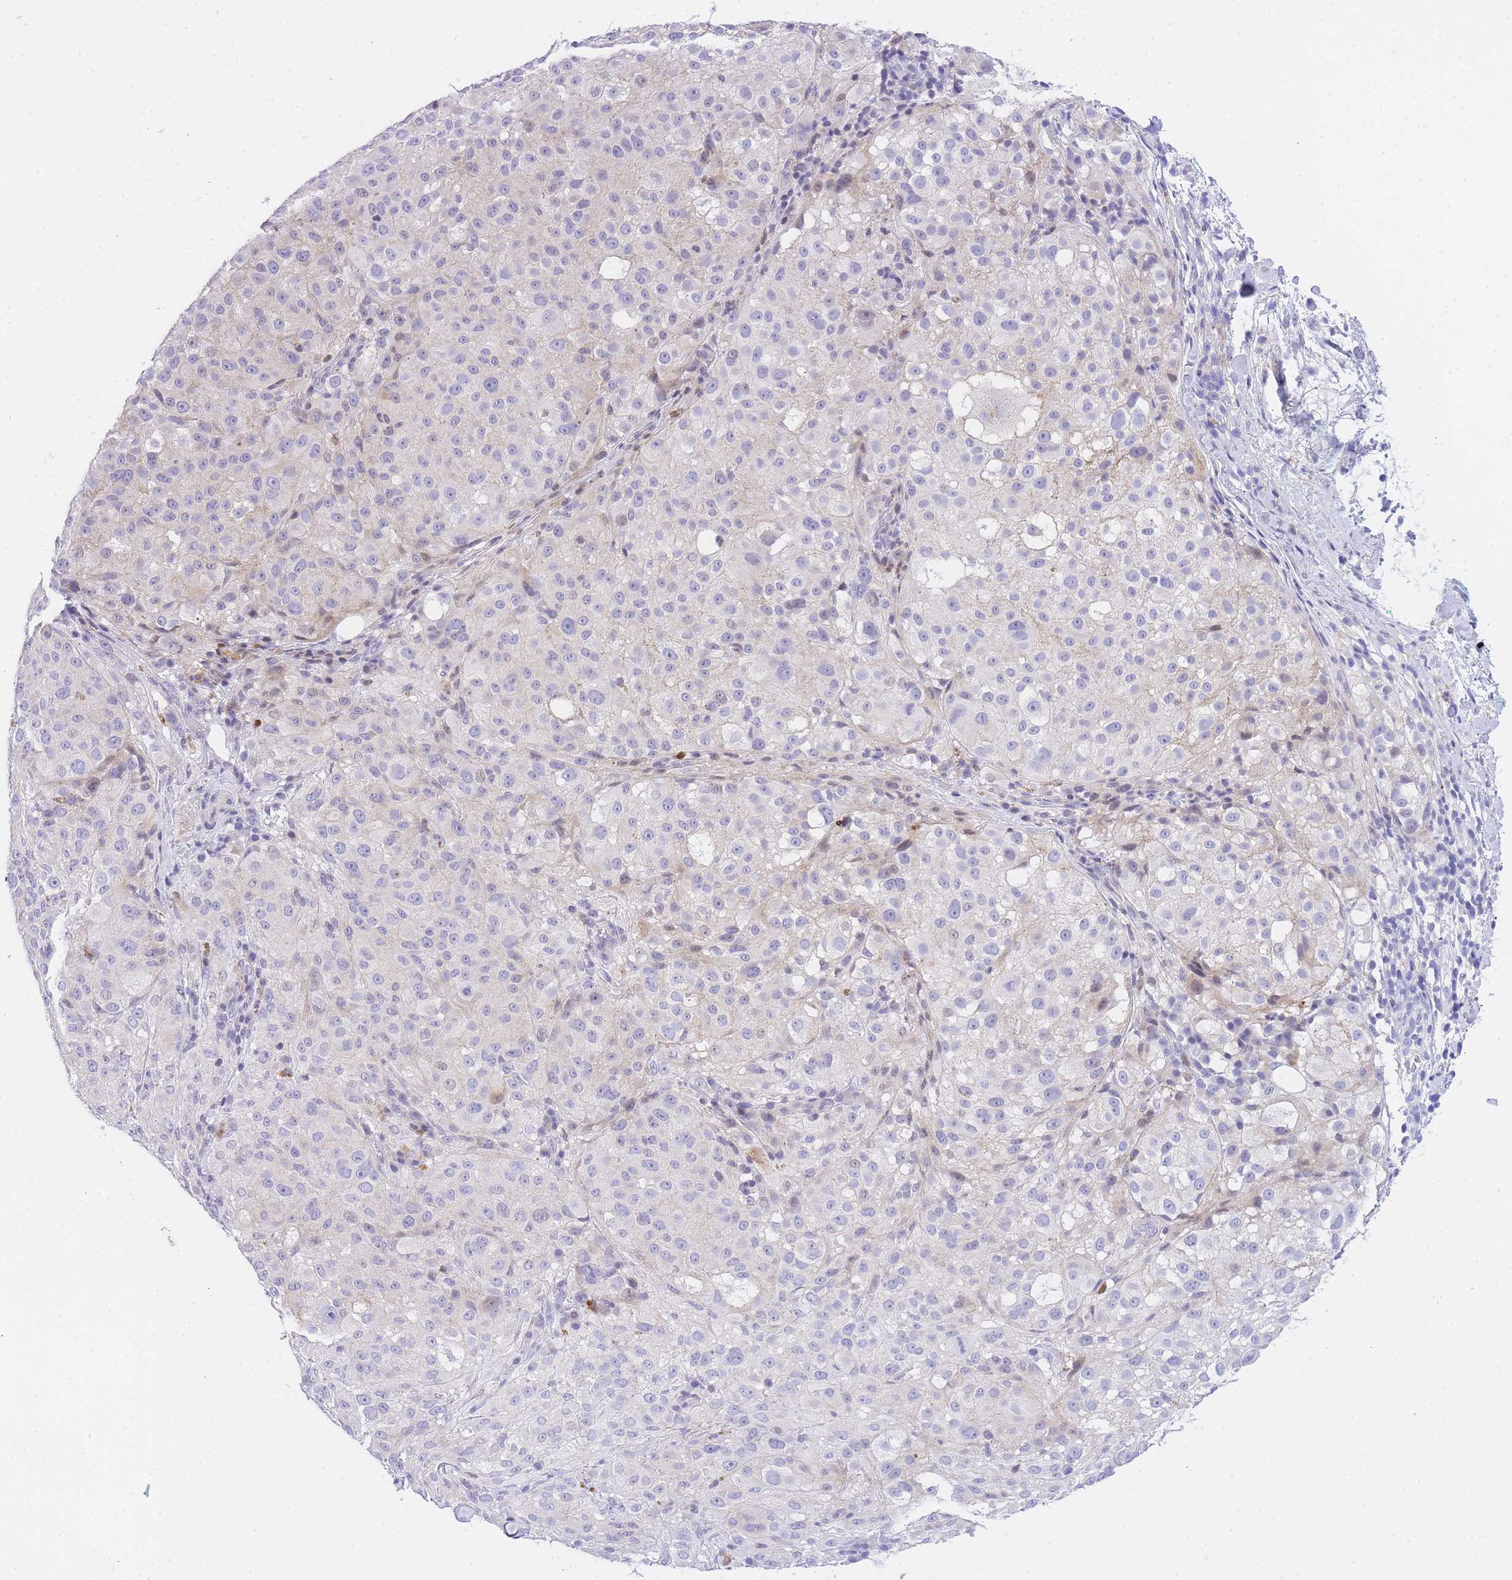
{"staining": {"intensity": "negative", "quantity": "none", "location": "none"}, "tissue": "melanoma", "cell_type": "Tumor cells", "image_type": "cancer", "snomed": [{"axis": "morphology", "description": "Necrosis, NOS"}, {"axis": "morphology", "description": "Malignant melanoma, NOS"}, {"axis": "topography", "description": "Skin"}], "caption": "High magnification brightfield microscopy of malignant melanoma stained with DAB (brown) and counterstained with hematoxylin (blue): tumor cells show no significant positivity.", "gene": "TIFAB", "patient": {"sex": "female", "age": 87}}